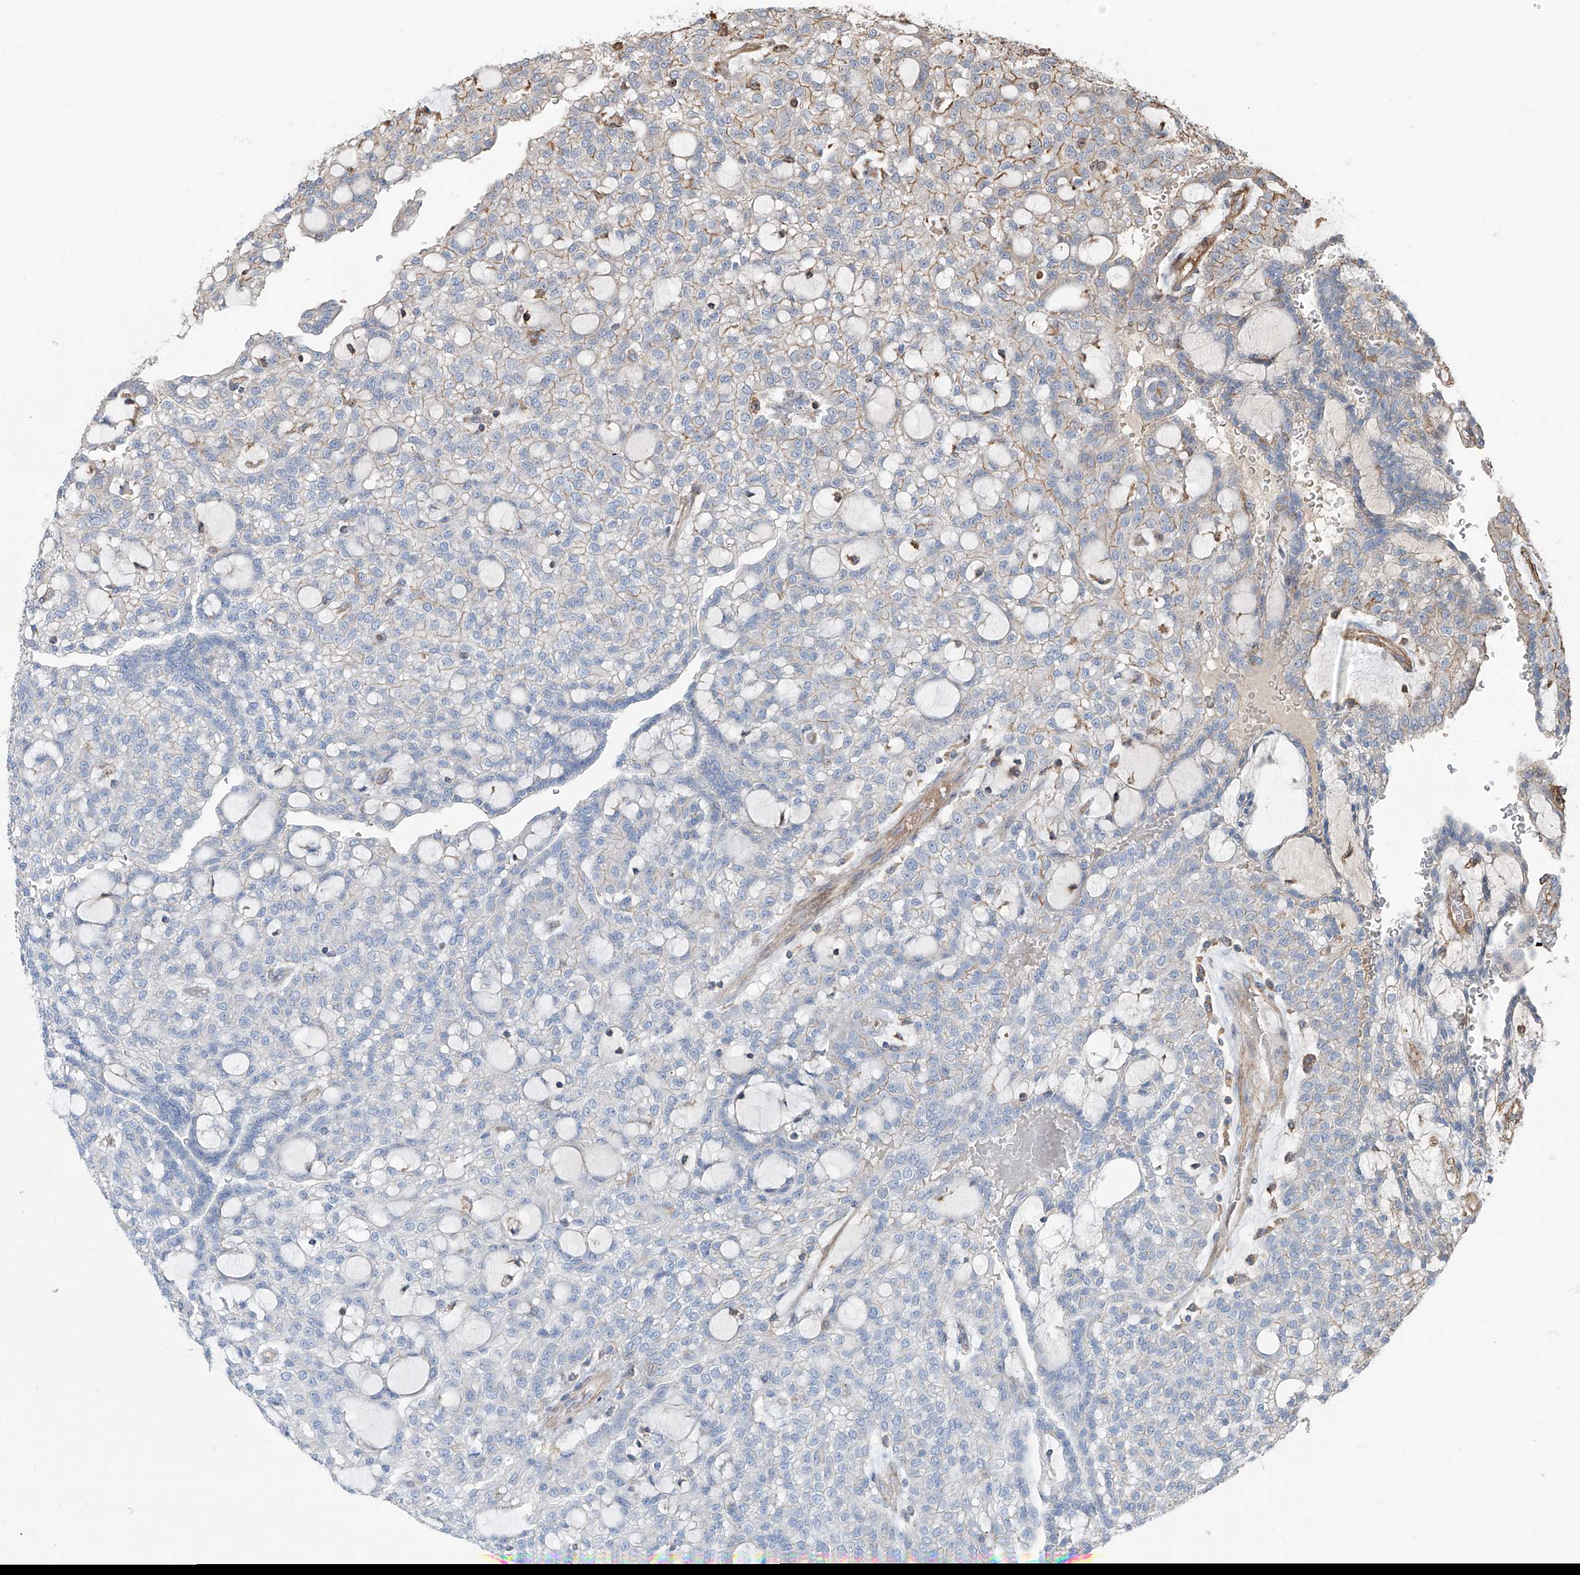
{"staining": {"intensity": "negative", "quantity": "none", "location": "none"}, "tissue": "renal cancer", "cell_type": "Tumor cells", "image_type": "cancer", "snomed": [{"axis": "morphology", "description": "Adenocarcinoma, NOS"}, {"axis": "topography", "description": "Kidney"}], "caption": "Image shows no protein staining in tumor cells of renal adenocarcinoma tissue. (DAB (3,3'-diaminobenzidine) immunohistochemistry, high magnification).", "gene": "PIEZO2", "patient": {"sex": "male", "age": 63}}